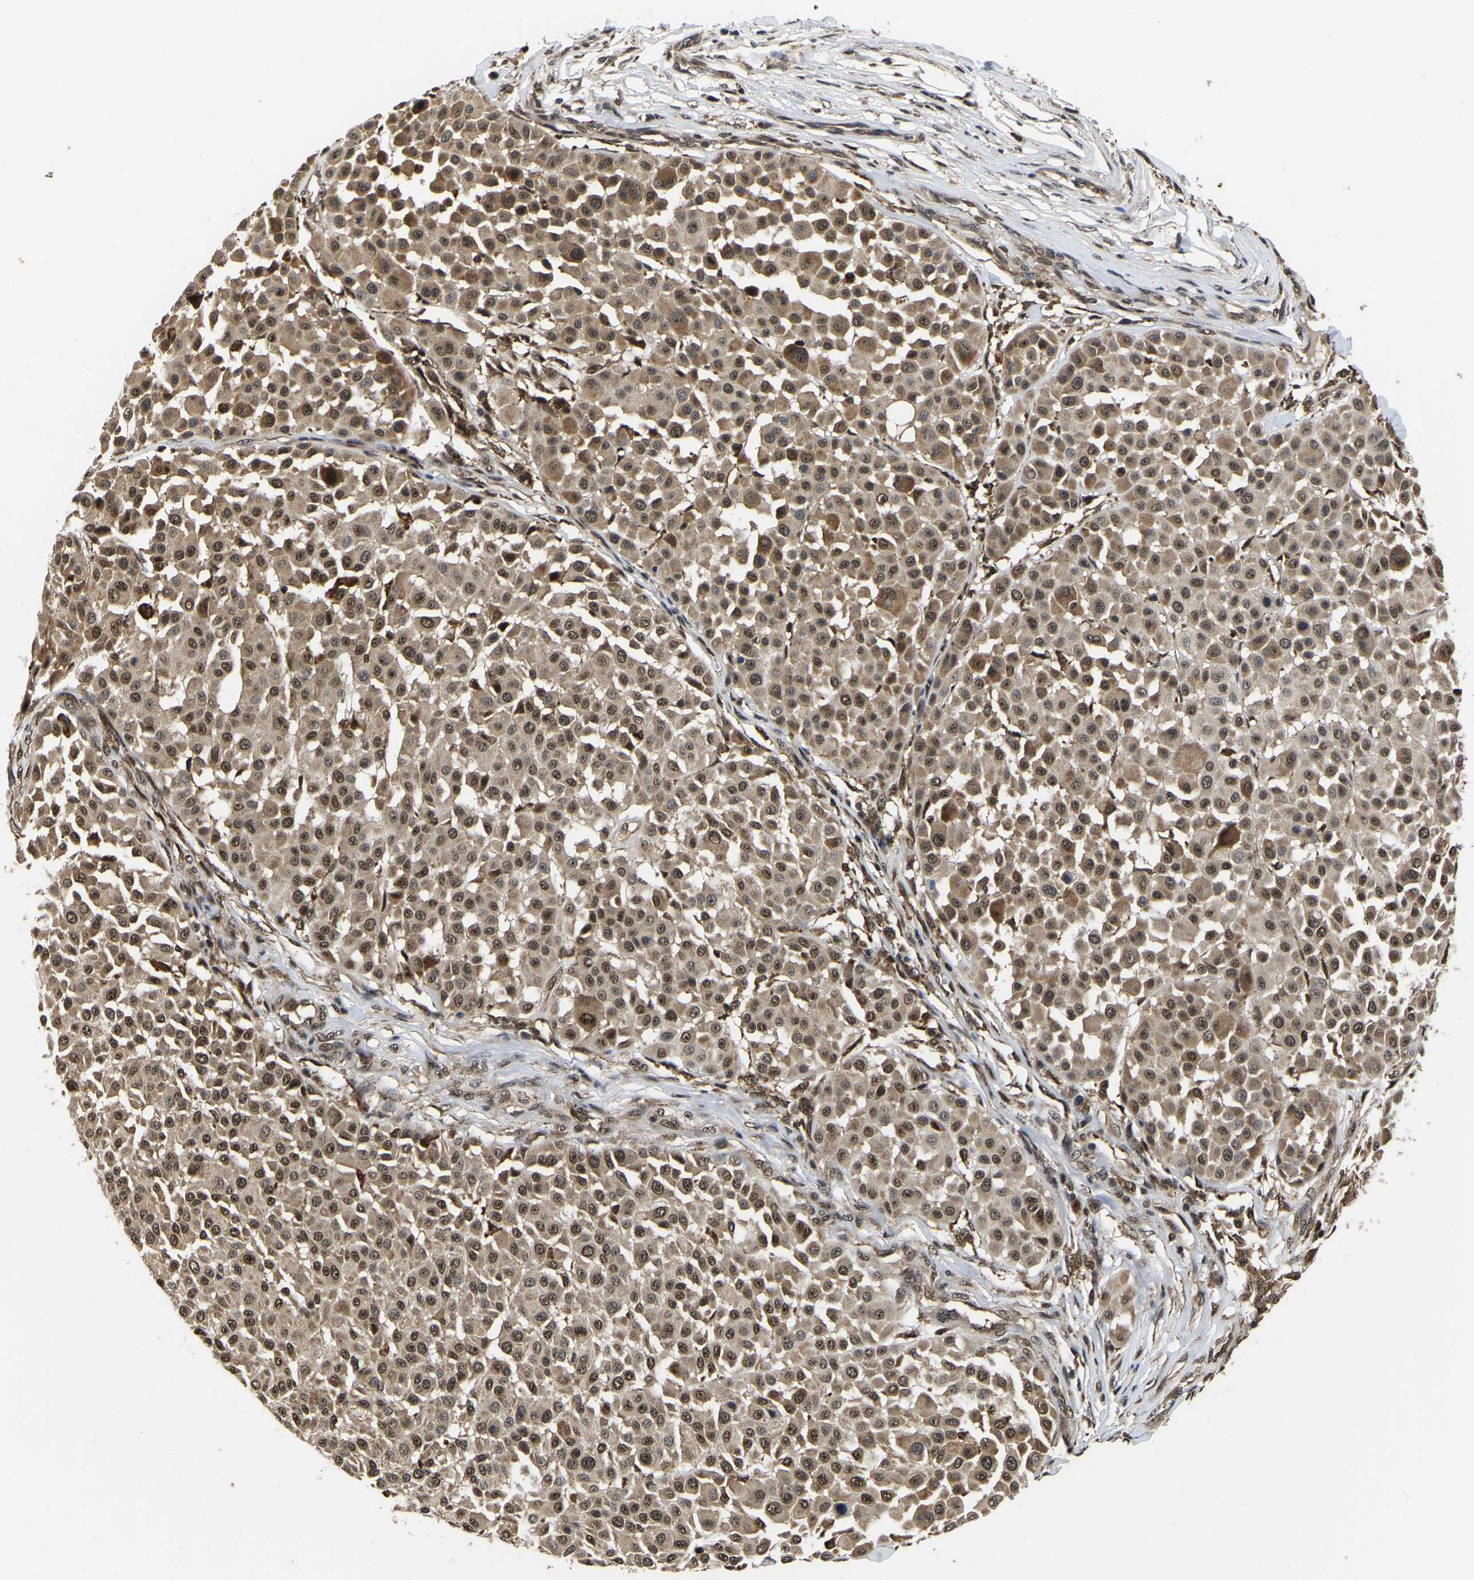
{"staining": {"intensity": "moderate", "quantity": ">75%", "location": "cytoplasmic/membranous,nuclear"}, "tissue": "melanoma", "cell_type": "Tumor cells", "image_type": "cancer", "snomed": [{"axis": "morphology", "description": "Malignant melanoma, Metastatic site"}, {"axis": "topography", "description": "Soft tissue"}], "caption": "Protein staining of melanoma tissue demonstrates moderate cytoplasmic/membranous and nuclear positivity in about >75% of tumor cells.", "gene": "CIAO1", "patient": {"sex": "male", "age": 41}}